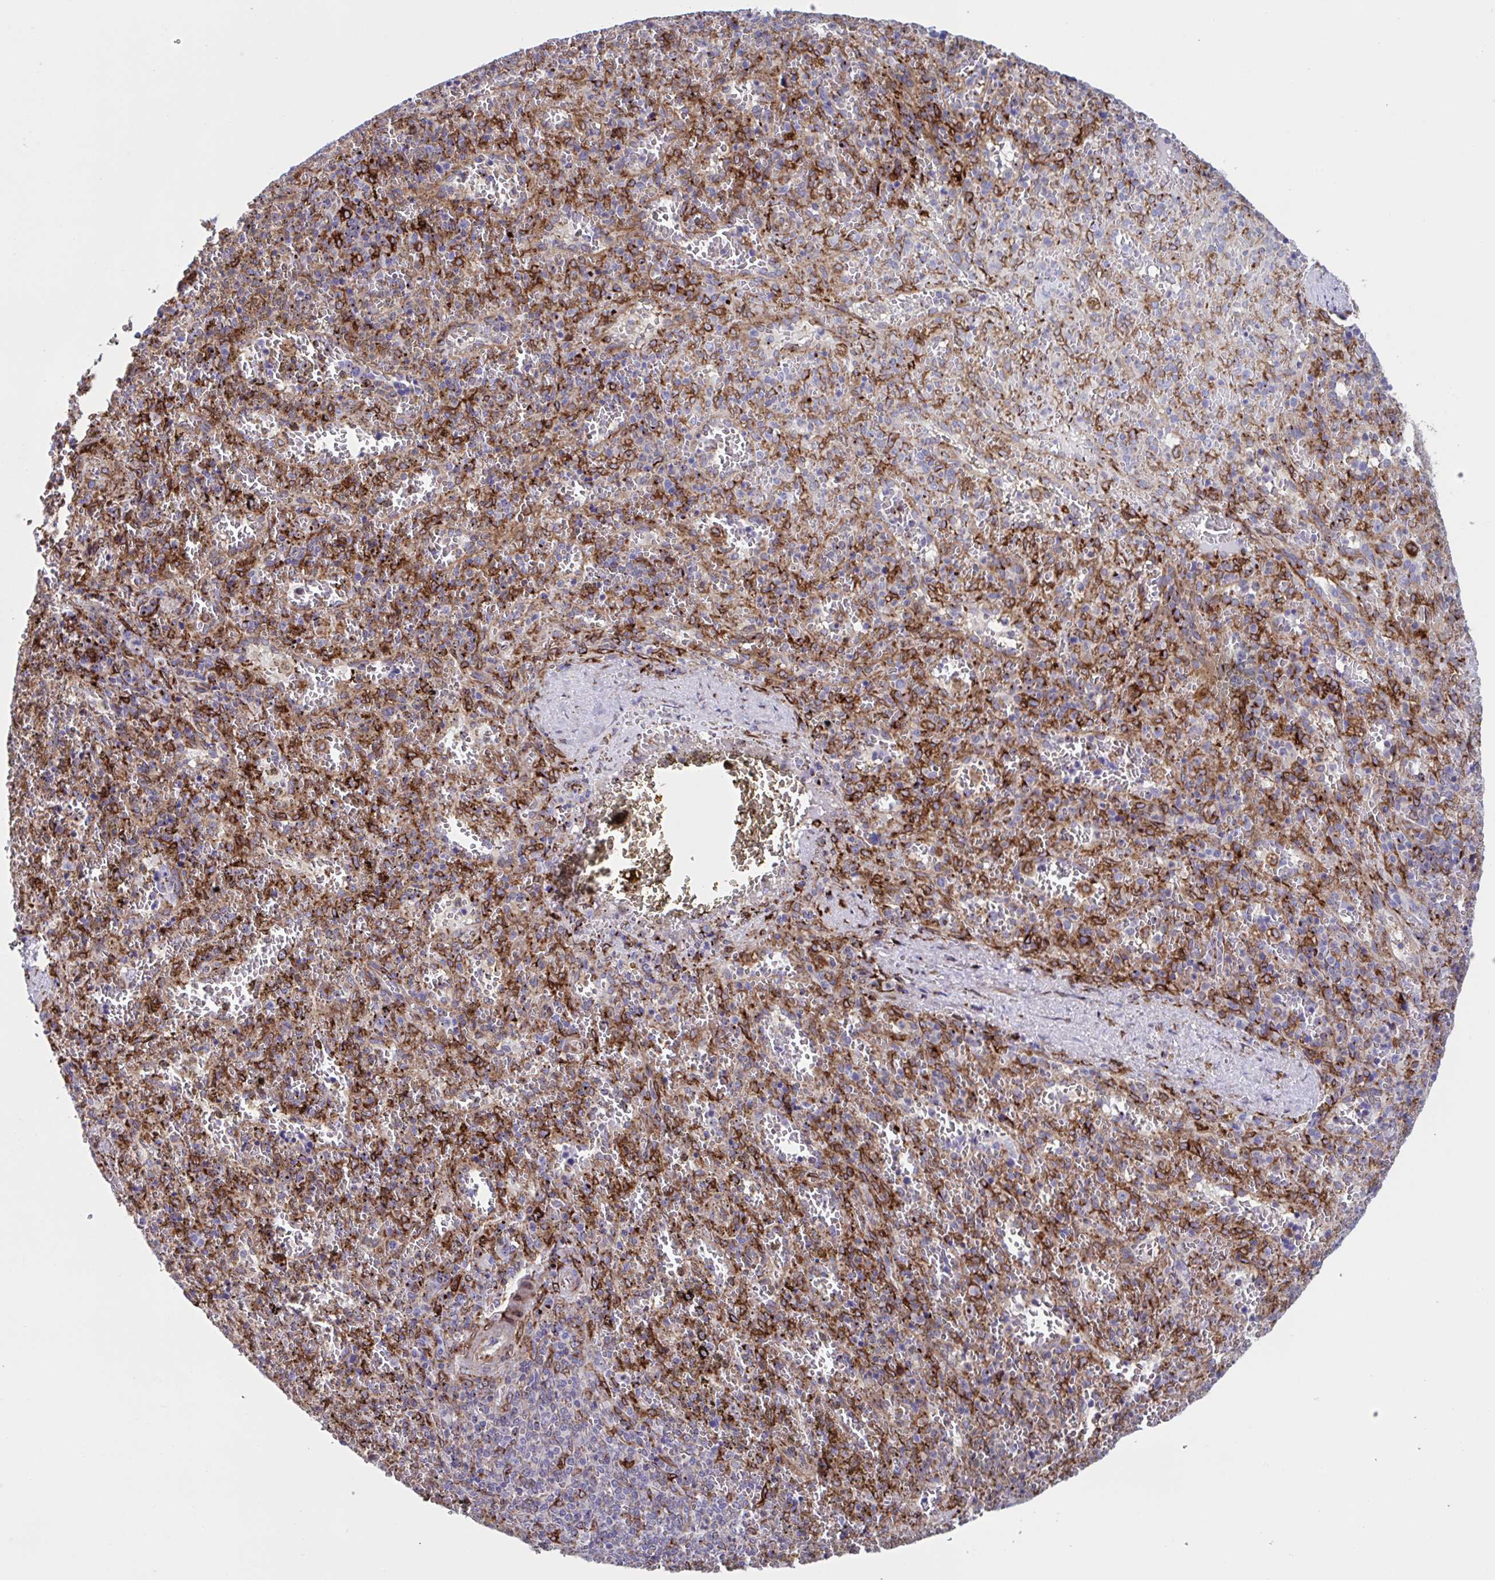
{"staining": {"intensity": "moderate", "quantity": "25%-75%", "location": "cytoplasmic/membranous"}, "tissue": "spleen", "cell_type": "Cells in red pulp", "image_type": "normal", "snomed": [{"axis": "morphology", "description": "Normal tissue, NOS"}, {"axis": "topography", "description": "Spleen"}], "caption": "An image showing moderate cytoplasmic/membranous expression in about 25%-75% of cells in red pulp in unremarkable spleen, as visualized by brown immunohistochemical staining.", "gene": "RFK", "patient": {"sex": "female", "age": 50}}